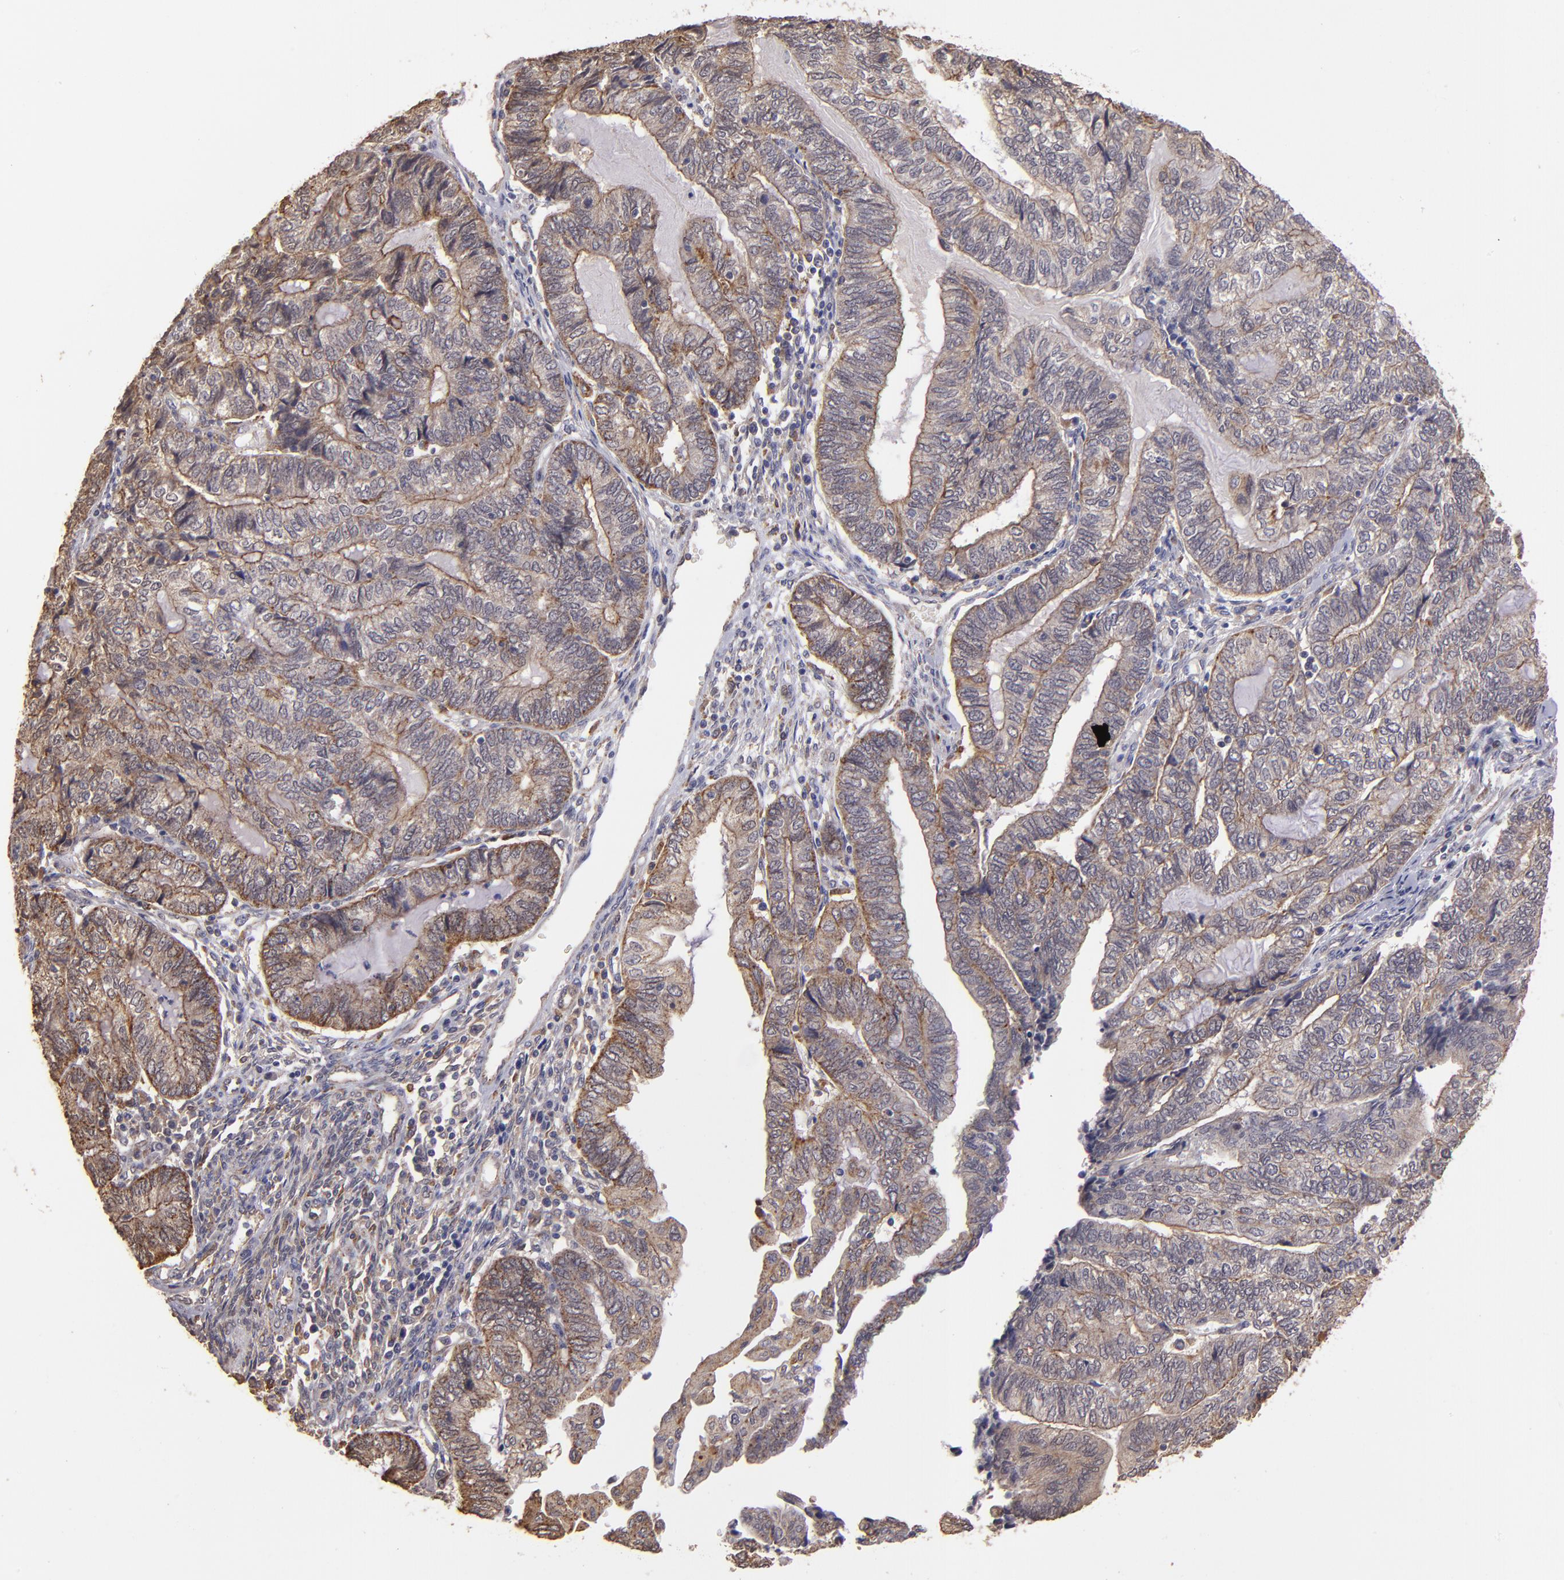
{"staining": {"intensity": "moderate", "quantity": "25%-75%", "location": "cytoplasmic/membranous"}, "tissue": "endometrial cancer", "cell_type": "Tumor cells", "image_type": "cancer", "snomed": [{"axis": "morphology", "description": "Adenocarcinoma, NOS"}, {"axis": "topography", "description": "Uterus"}, {"axis": "topography", "description": "Endometrium"}], "caption": "The histopathology image demonstrates staining of endometrial cancer (adenocarcinoma), revealing moderate cytoplasmic/membranous protein expression (brown color) within tumor cells.", "gene": "SIPA1L1", "patient": {"sex": "female", "age": 70}}